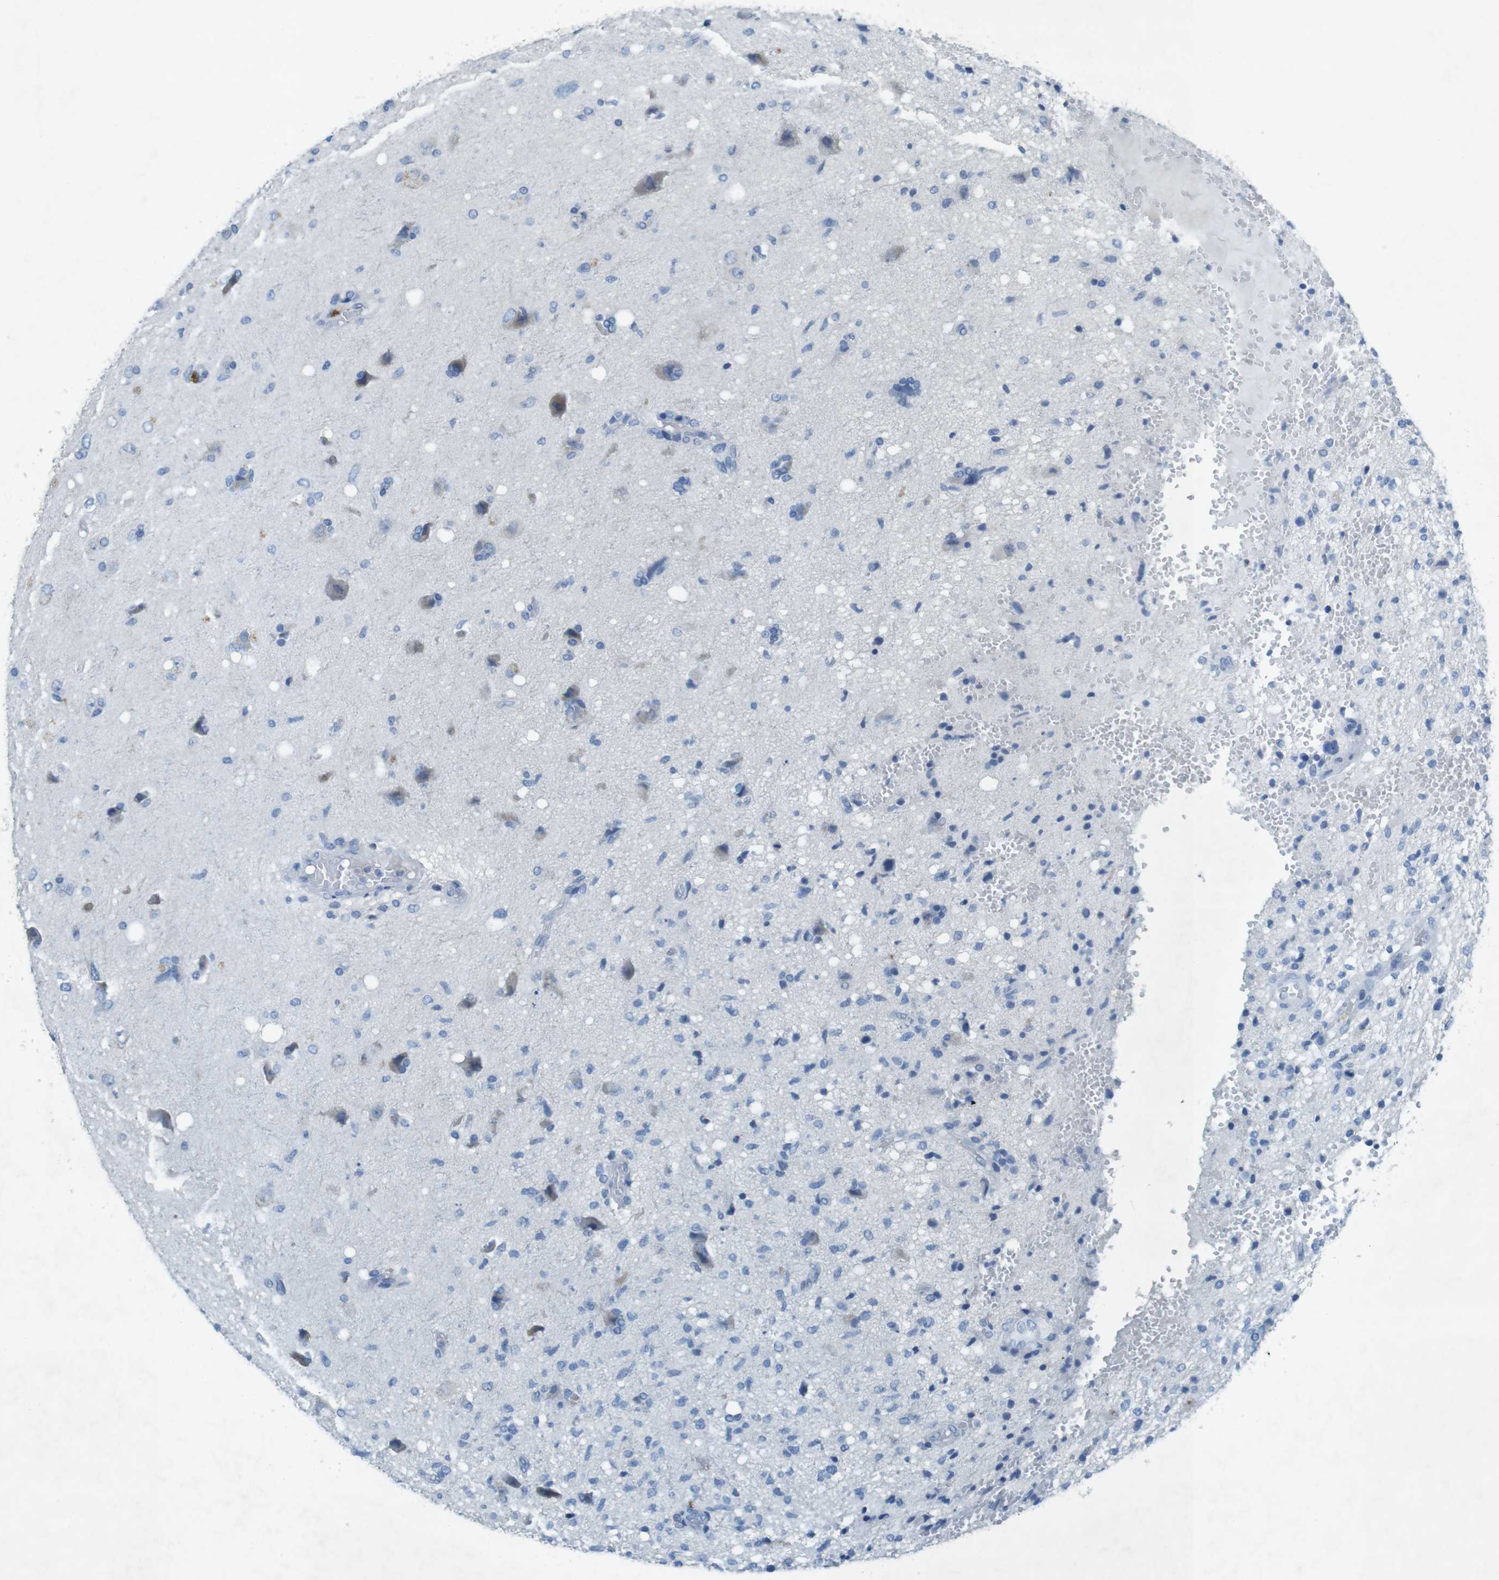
{"staining": {"intensity": "negative", "quantity": "none", "location": "none"}, "tissue": "glioma", "cell_type": "Tumor cells", "image_type": "cancer", "snomed": [{"axis": "morphology", "description": "Glioma, malignant, High grade"}, {"axis": "topography", "description": "Brain"}], "caption": "Tumor cells show no significant protein positivity in glioma.", "gene": "CD320", "patient": {"sex": "female", "age": 59}}